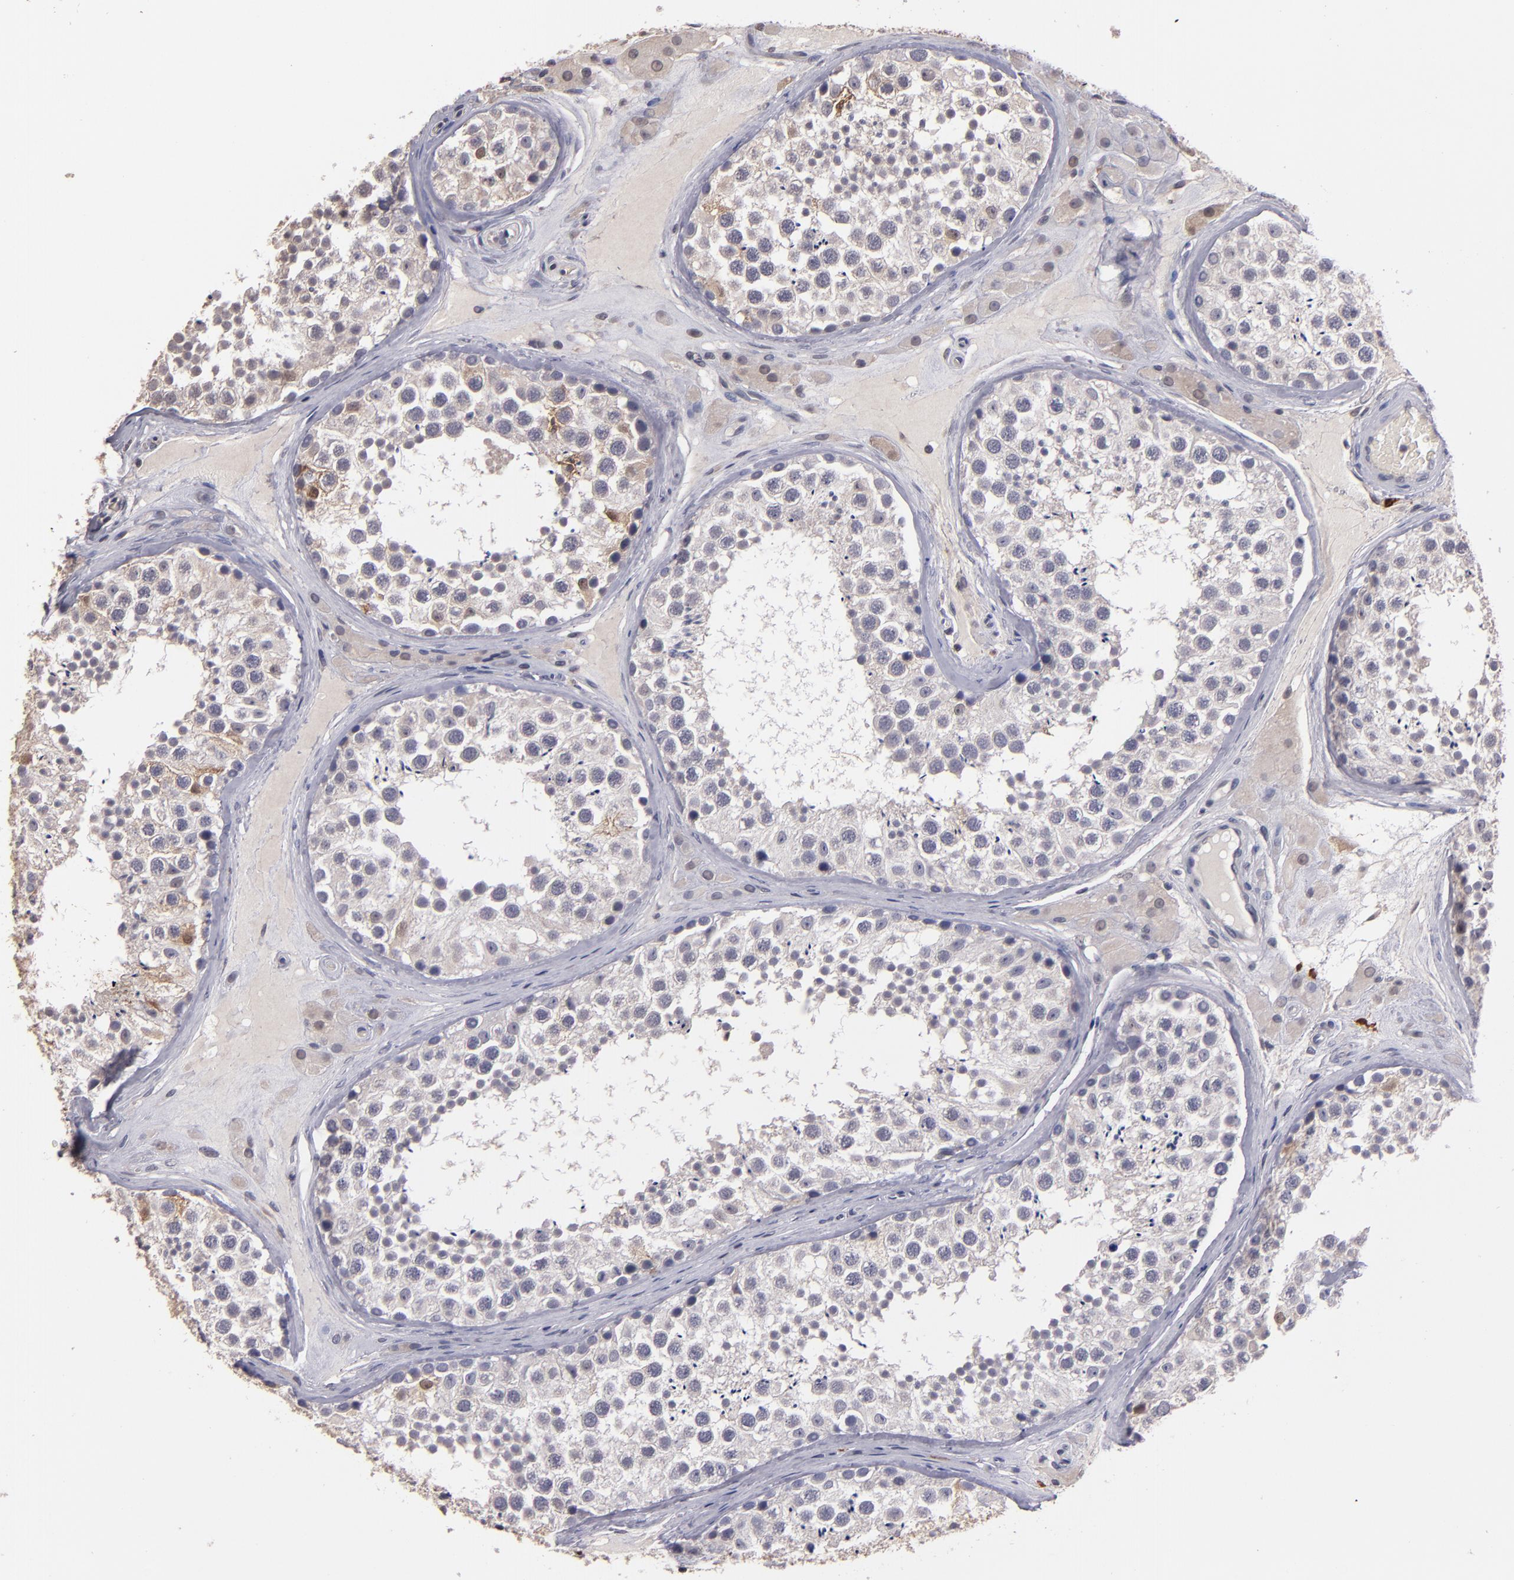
{"staining": {"intensity": "moderate", "quantity": "<25%", "location": "cytoplasmic/membranous,nuclear"}, "tissue": "testis", "cell_type": "Cells in seminiferous ducts", "image_type": "normal", "snomed": [{"axis": "morphology", "description": "Normal tissue, NOS"}, {"axis": "topography", "description": "Testis"}], "caption": "Brown immunohistochemical staining in benign testis reveals moderate cytoplasmic/membranous,nuclear positivity in about <25% of cells in seminiferous ducts. Nuclei are stained in blue.", "gene": "S100A1", "patient": {"sex": "male", "age": 46}}